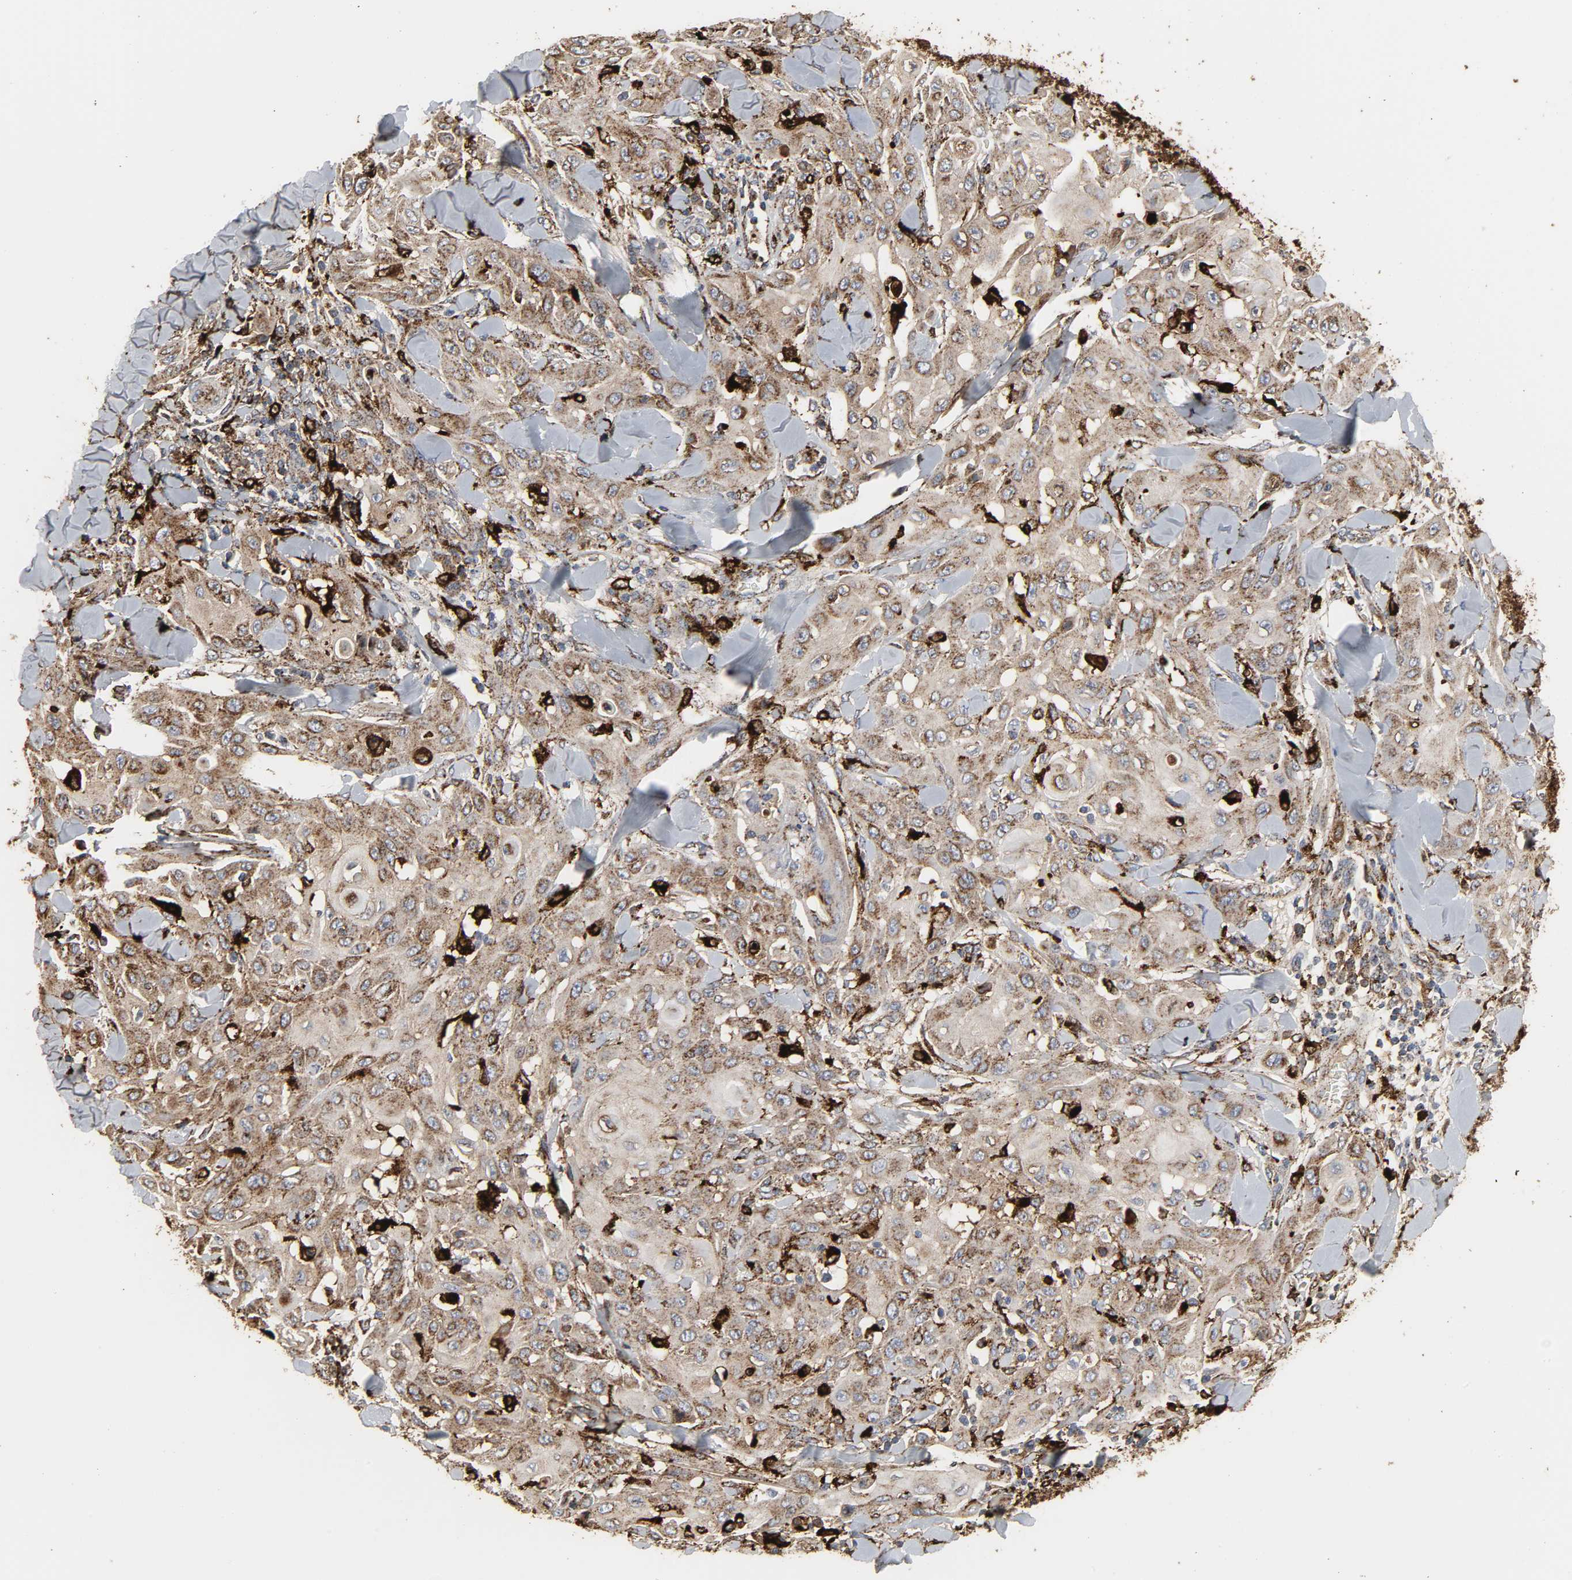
{"staining": {"intensity": "moderate", "quantity": ">75%", "location": "cytoplasmic/membranous"}, "tissue": "skin cancer", "cell_type": "Tumor cells", "image_type": "cancer", "snomed": [{"axis": "morphology", "description": "Squamous cell carcinoma, NOS"}, {"axis": "topography", "description": "Skin"}], "caption": "Protein expression analysis of human skin cancer (squamous cell carcinoma) reveals moderate cytoplasmic/membranous positivity in approximately >75% of tumor cells. (IHC, brightfield microscopy, high magnification).", "gene": "PSAP", "patient": {"sex": "male", "age": 24}}